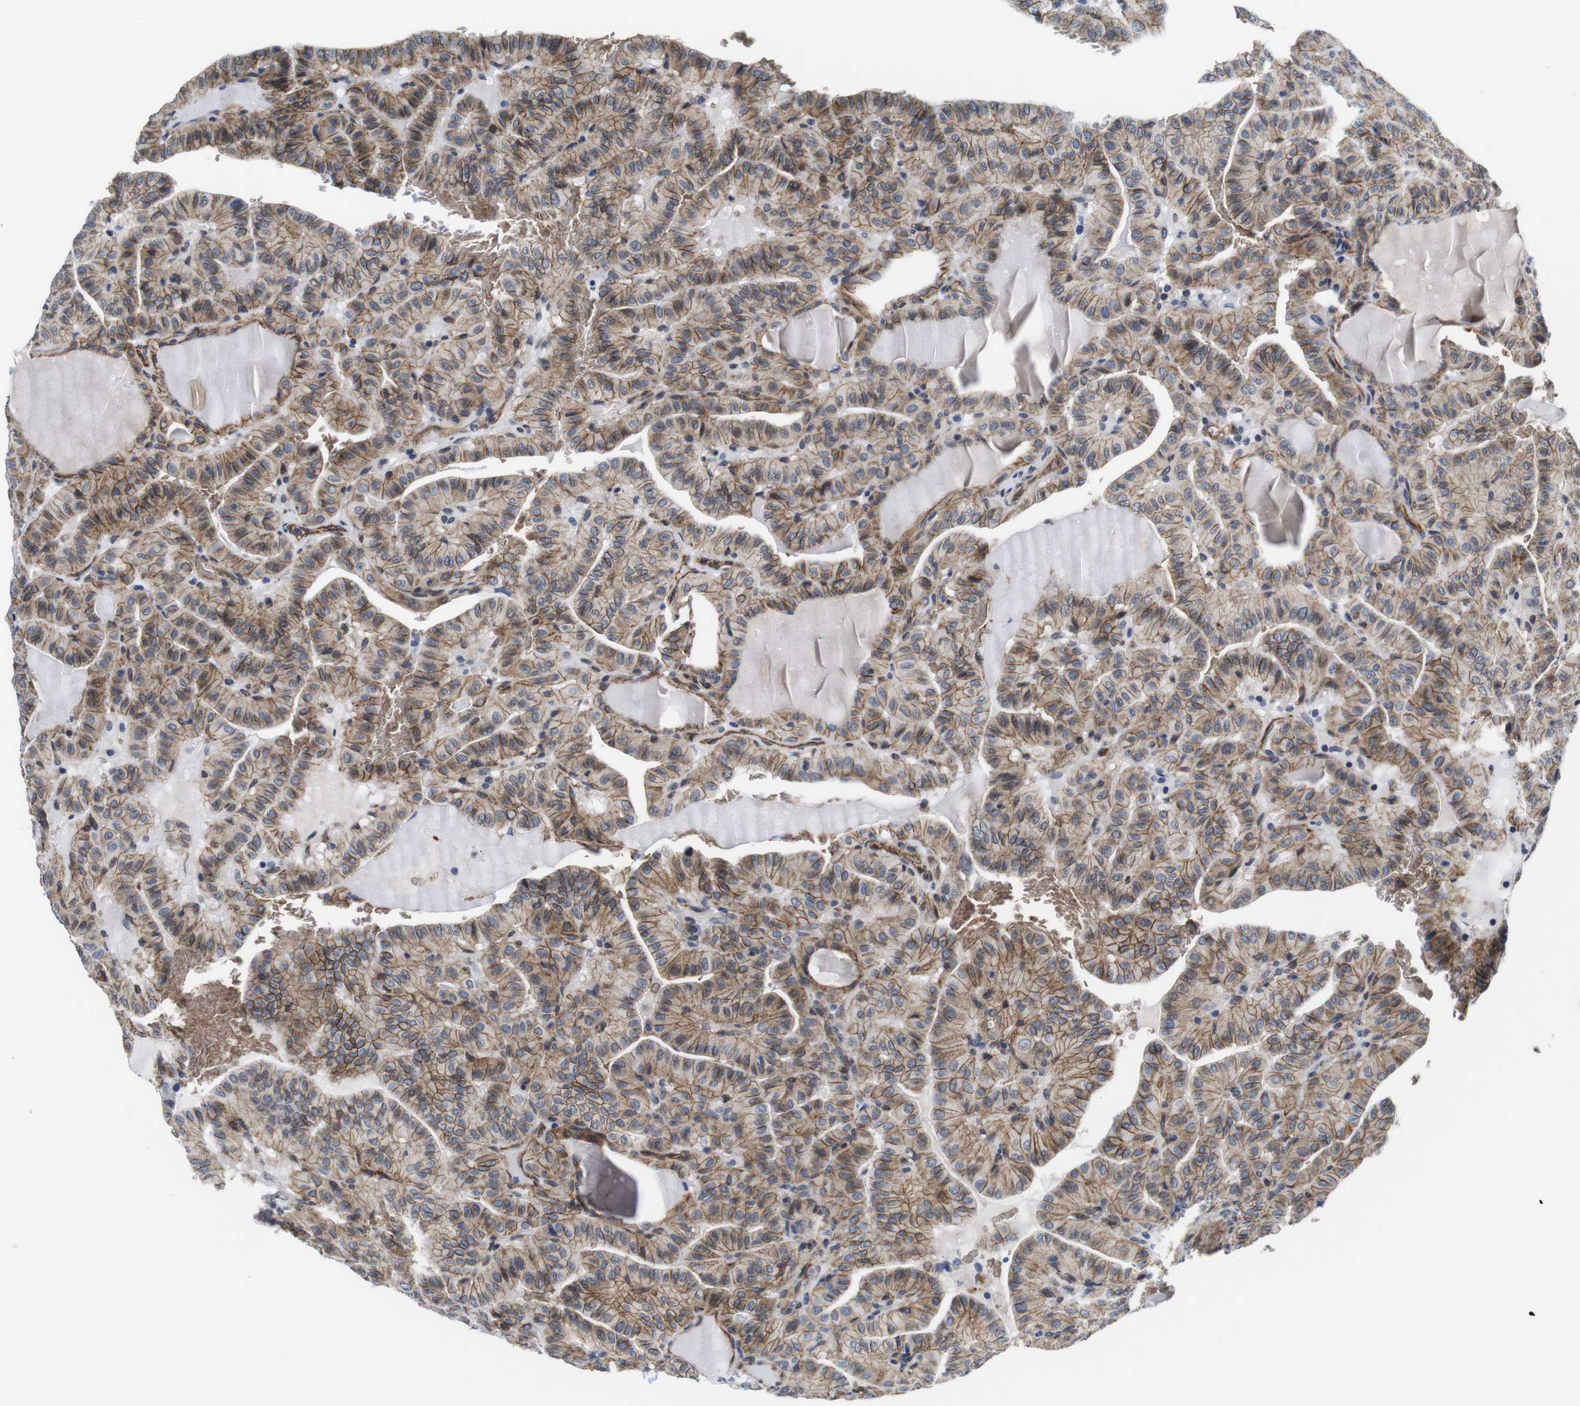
{"staining": {"intensity": "moderate", "quantity": ">75%", "location": "cytoplasmic/membranous"}, "tissue": "thyroid cancer", "cell_type": "Tumor cells", "image_type": "cancer", "snomed": [{"axis": "morphology", "description": "Papillary adenocarcinoma, NOS"}, {"axis": "topography", "description": "Thyroid gland"}], "caption": "Immunohistochemical staining of human thyroid papillary adenocarcinoma demonstrates moderate cytoplasmic/membranous protein positivity in about >75% of tumor cells.", "gene": "SOCS3", "patient": {"sex": "male", "age": 77}}